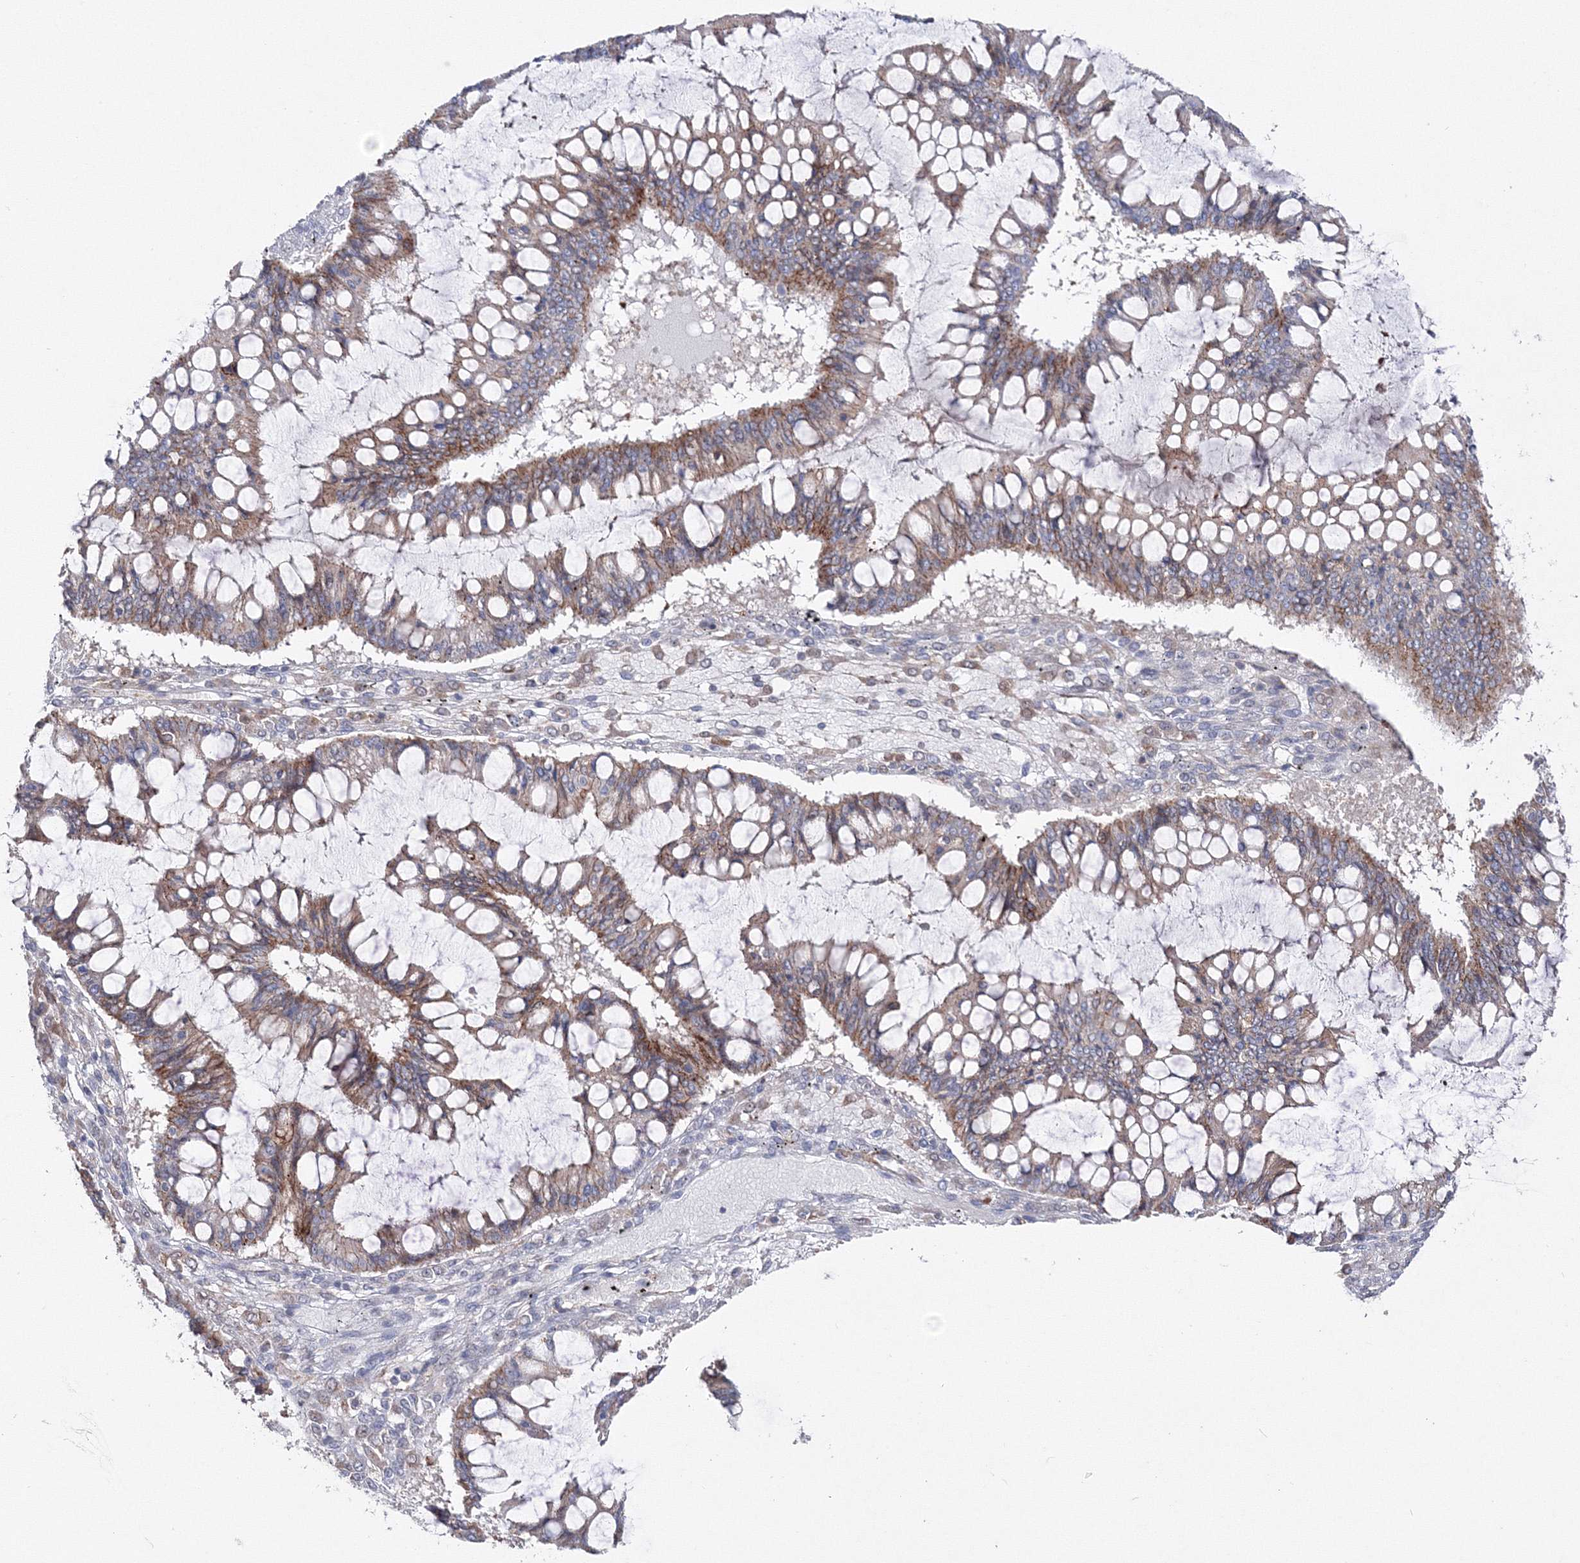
{"staining": {"intensity": "weak", "quantity": "25%-75%", "location": "cytoplasmic/membranous"}, "tissue": "ovarian cancer", "cell_type": "Tumor cells", "image_type": "cancer", "snomed": [{"axis": "morphology", "description": "Cystadenocarcinoma, mucinous, NOS"}, {"axis": "topography", "description": "Ovary"}], "caption": "Immunohistochemical staining of ovarian mucinous cystadenocarcinoma displays weak cytoplasmic/membranous protein staining in approximately 25%-75% of tumor cells.", "gene": "GGA2", "patient": {"sex": "female", "age": 73}}